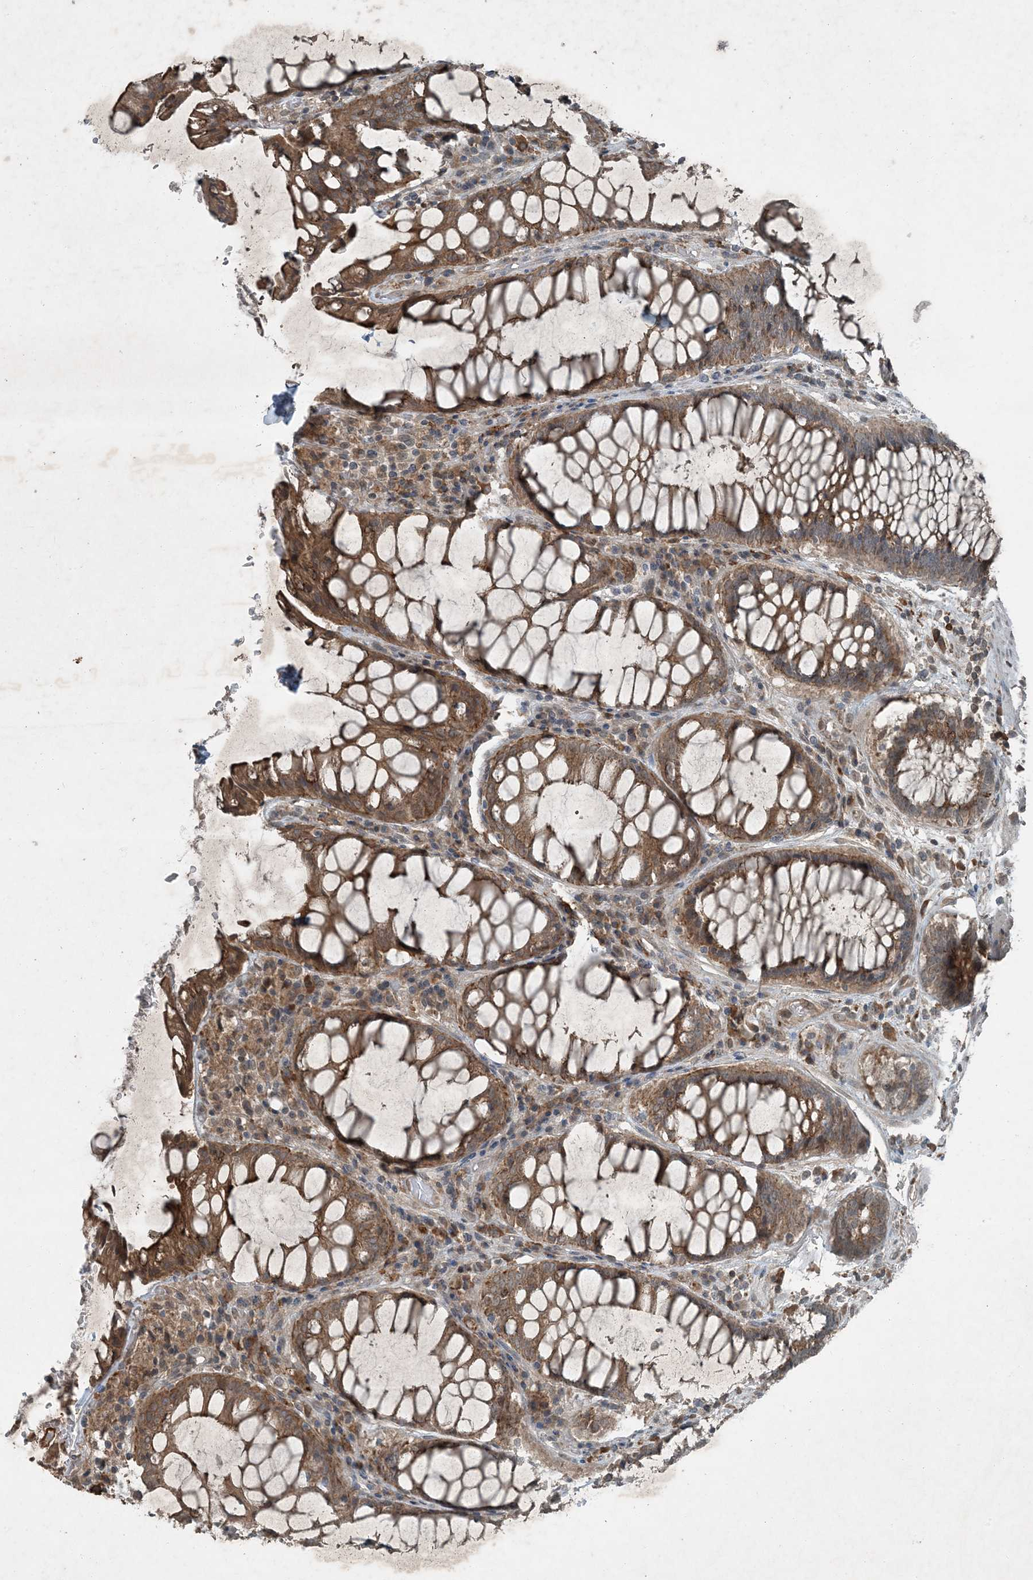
{"staining": {"intensity": "moderate", "quantity": ">75%", "location": "cytoplasmic/membranous"}, "tissue": "rectum", "cell_type": "Glandular cells", "image_type": "normal", "snomed": [{"axis": "morphology", "description": "Normal tissue, NOS"}, {"axis": "topography", "description": "Rectum"}], "caption": "The photomicrograph displays staining of unremarkable rectum, revealing moderate cytoplasmic/membranous protein staining (brown color) within glandular cells. (DAB (3,3'-diaminobenzidine) IHC, brown staining for protein, blue staining for nuclei).", "gene": "MDN1", "patient": {"sex": "male", "age": 64}}